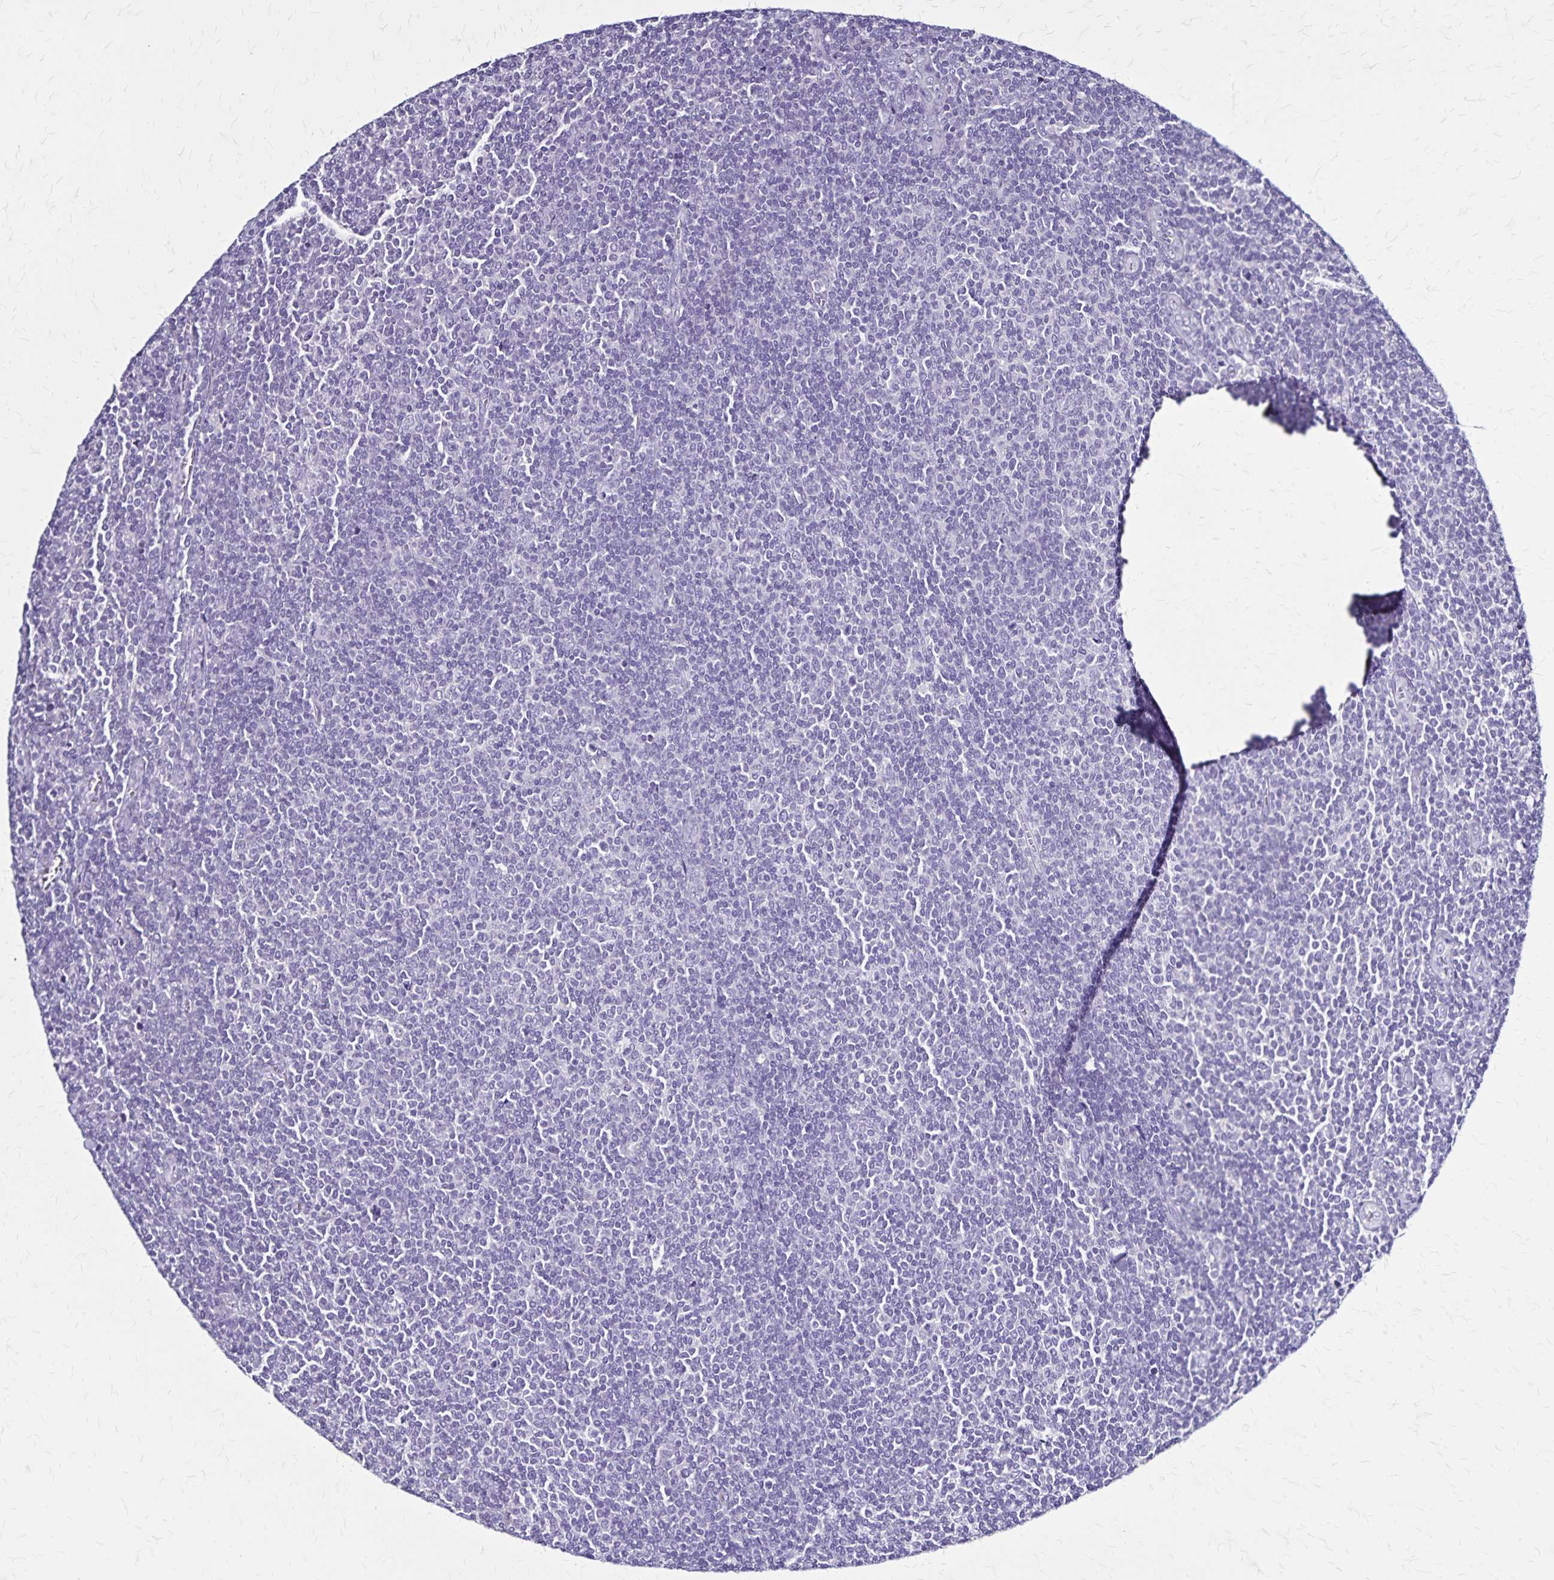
{"staining": {"intensity": "negative", "quantity": "none", "location": "none"}, "tissue": "lymphoma", "cell_type": "Tumor cells", "image_type": "cancer", "snomed": [{"axis": "morphology", "description": "Malignant lymphoma, non-Hodgkin's type, Low grade"}, {"axis": "topography", "description": "Lymph node"}], "caption": "IHC of human malignant lymphoma, non-Hodgkin's type (low-grade) exhibits no staining in tumor cells.", "gene": "PLXNA4", "patient": {"sex": "male", "age": 52}}